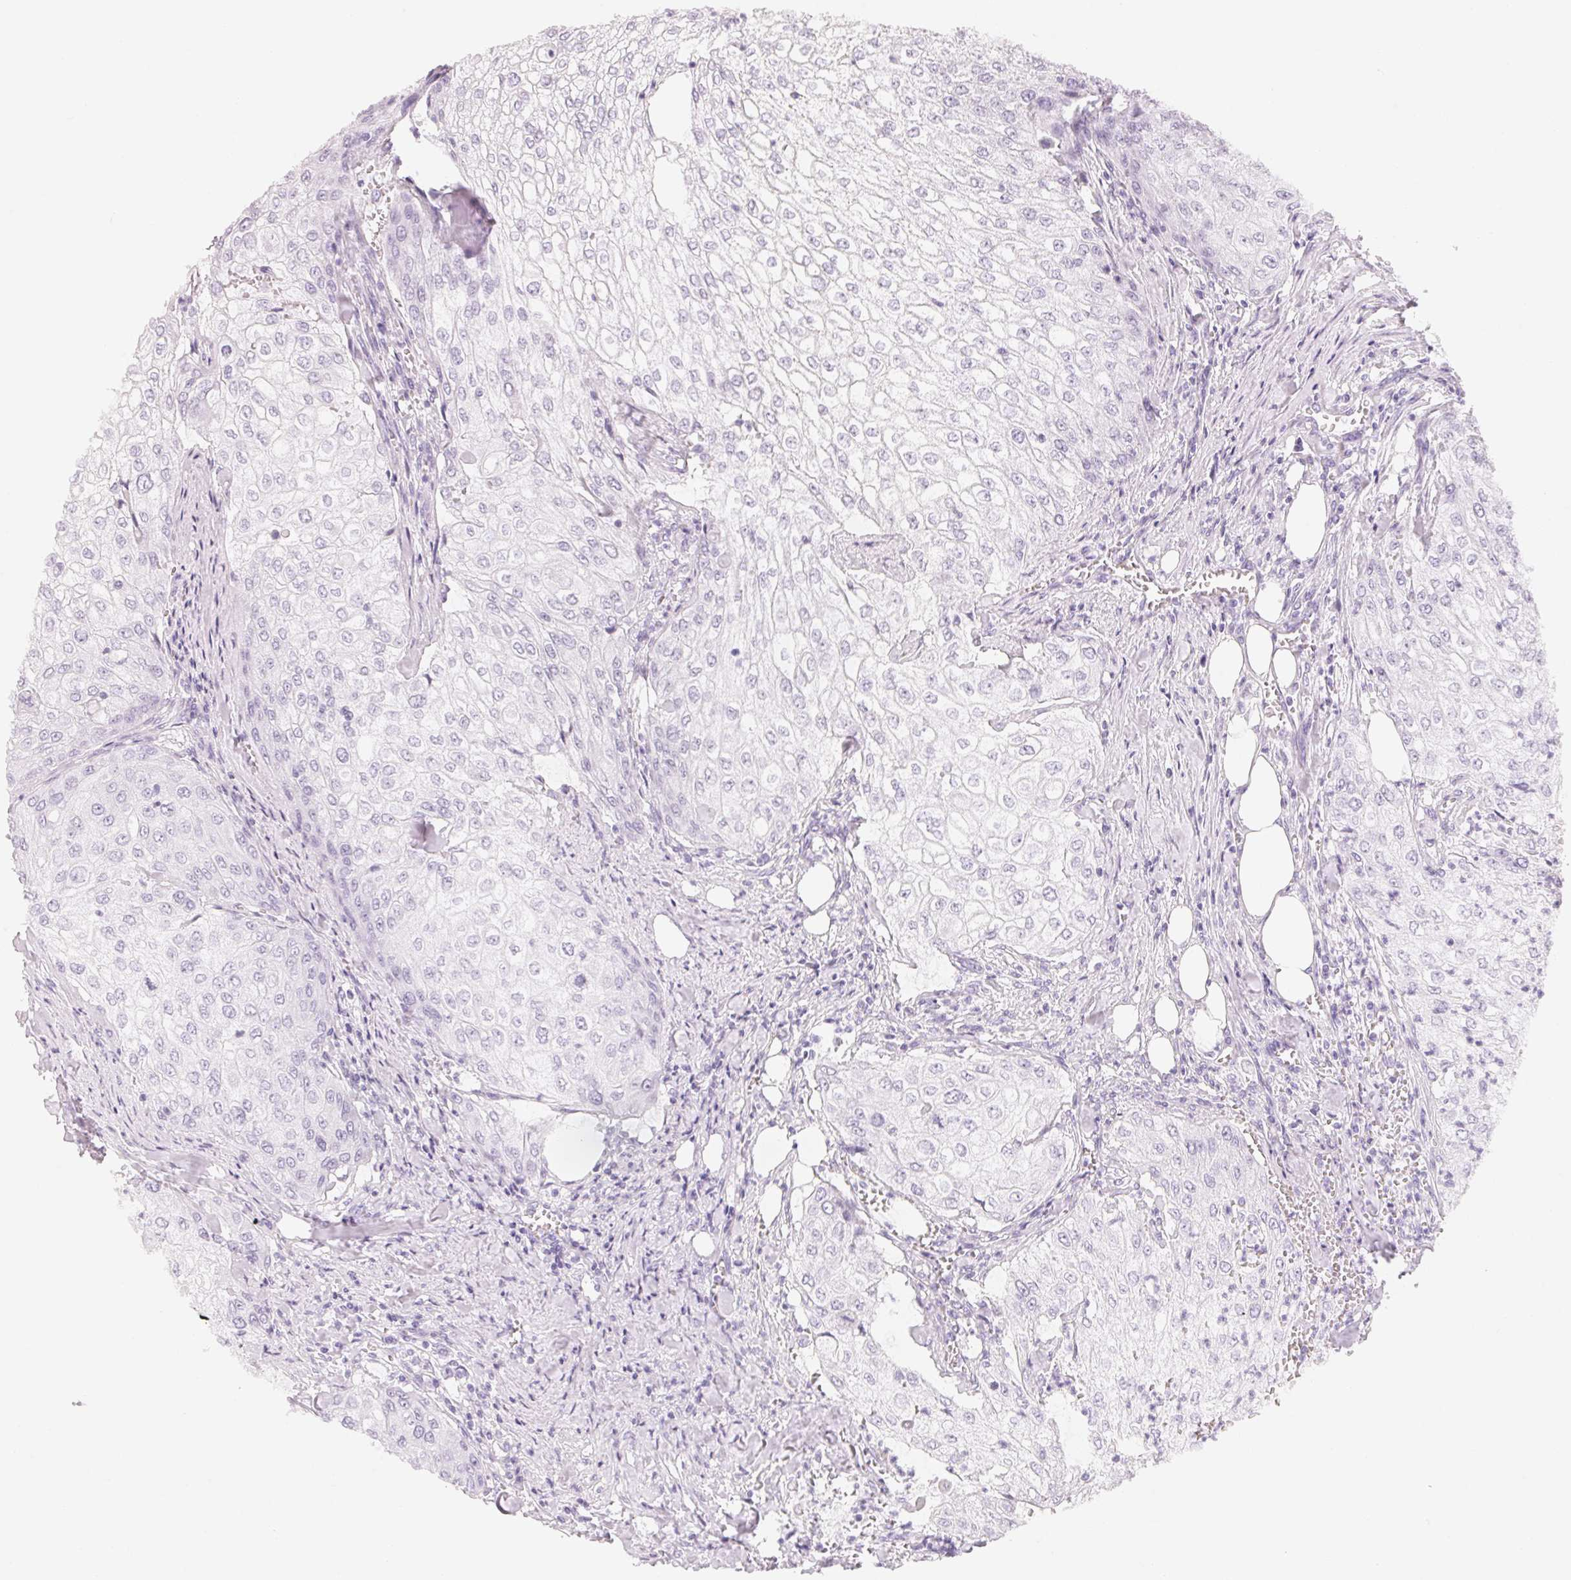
{"staining": {"intensity": "negative", "quantity": "none", "location": "none"}, "tissue": "urothelial cancer", "cell_type": "Tumor cells", "image_type": "cancer", "snomed": [{"axis": "morphology", "description": "Urothelial carcinoma, High grade"}, {"axis": "topography", "description": "Urinary bladder"}], "caption": "Immunohistochemistry (IHC) of human urothelial cancer displays no expression in tumor cells. The staining is performed using DAB brown chromogen with nuclei counter-stained in using hematoxylin.", "gene": "CFHR2", "patient": {"sex": "male", "age": 62}}